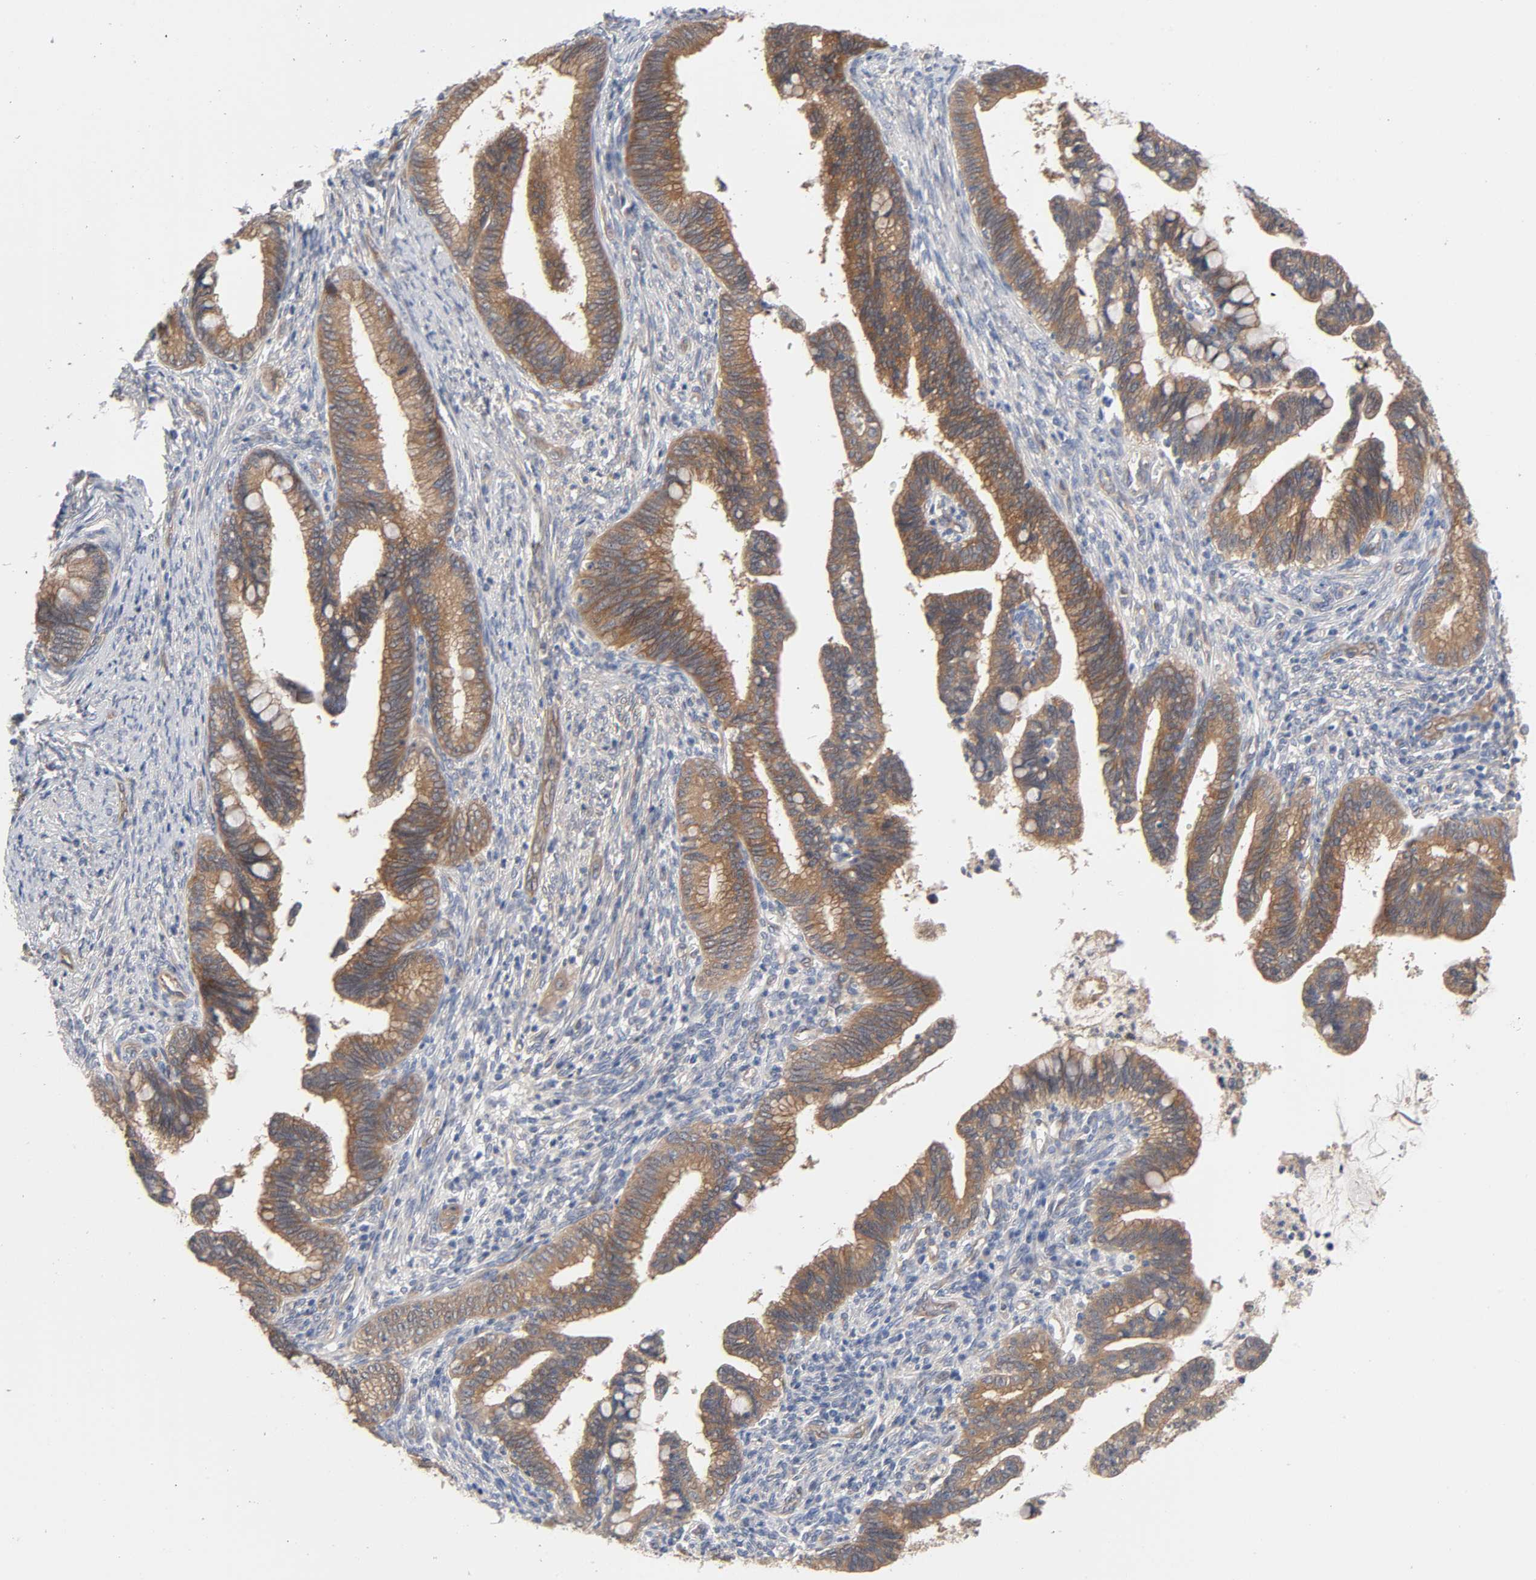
{"staining": {"intensity": "moderate", "quantity": ">75%", "location": "cytoplasmic/membranous"}, "tissue": "cervical cancer", "cell_type": "Tumor cells", "image_type": "cancer", "snomed": [{"axis": "morphology", "description": "Adenocarcinoma, NOS"}, {"axis": "topography", "description": "Cervix"}], "caption": "Brown immunohistochemical staining in human cervical adenocarcinoma demonstrates moderate cytoplasmic/membranous staining in about >75% of tumor cells.", "gene": "RAB13", "patient": {"sex": "female", "age": 36}}